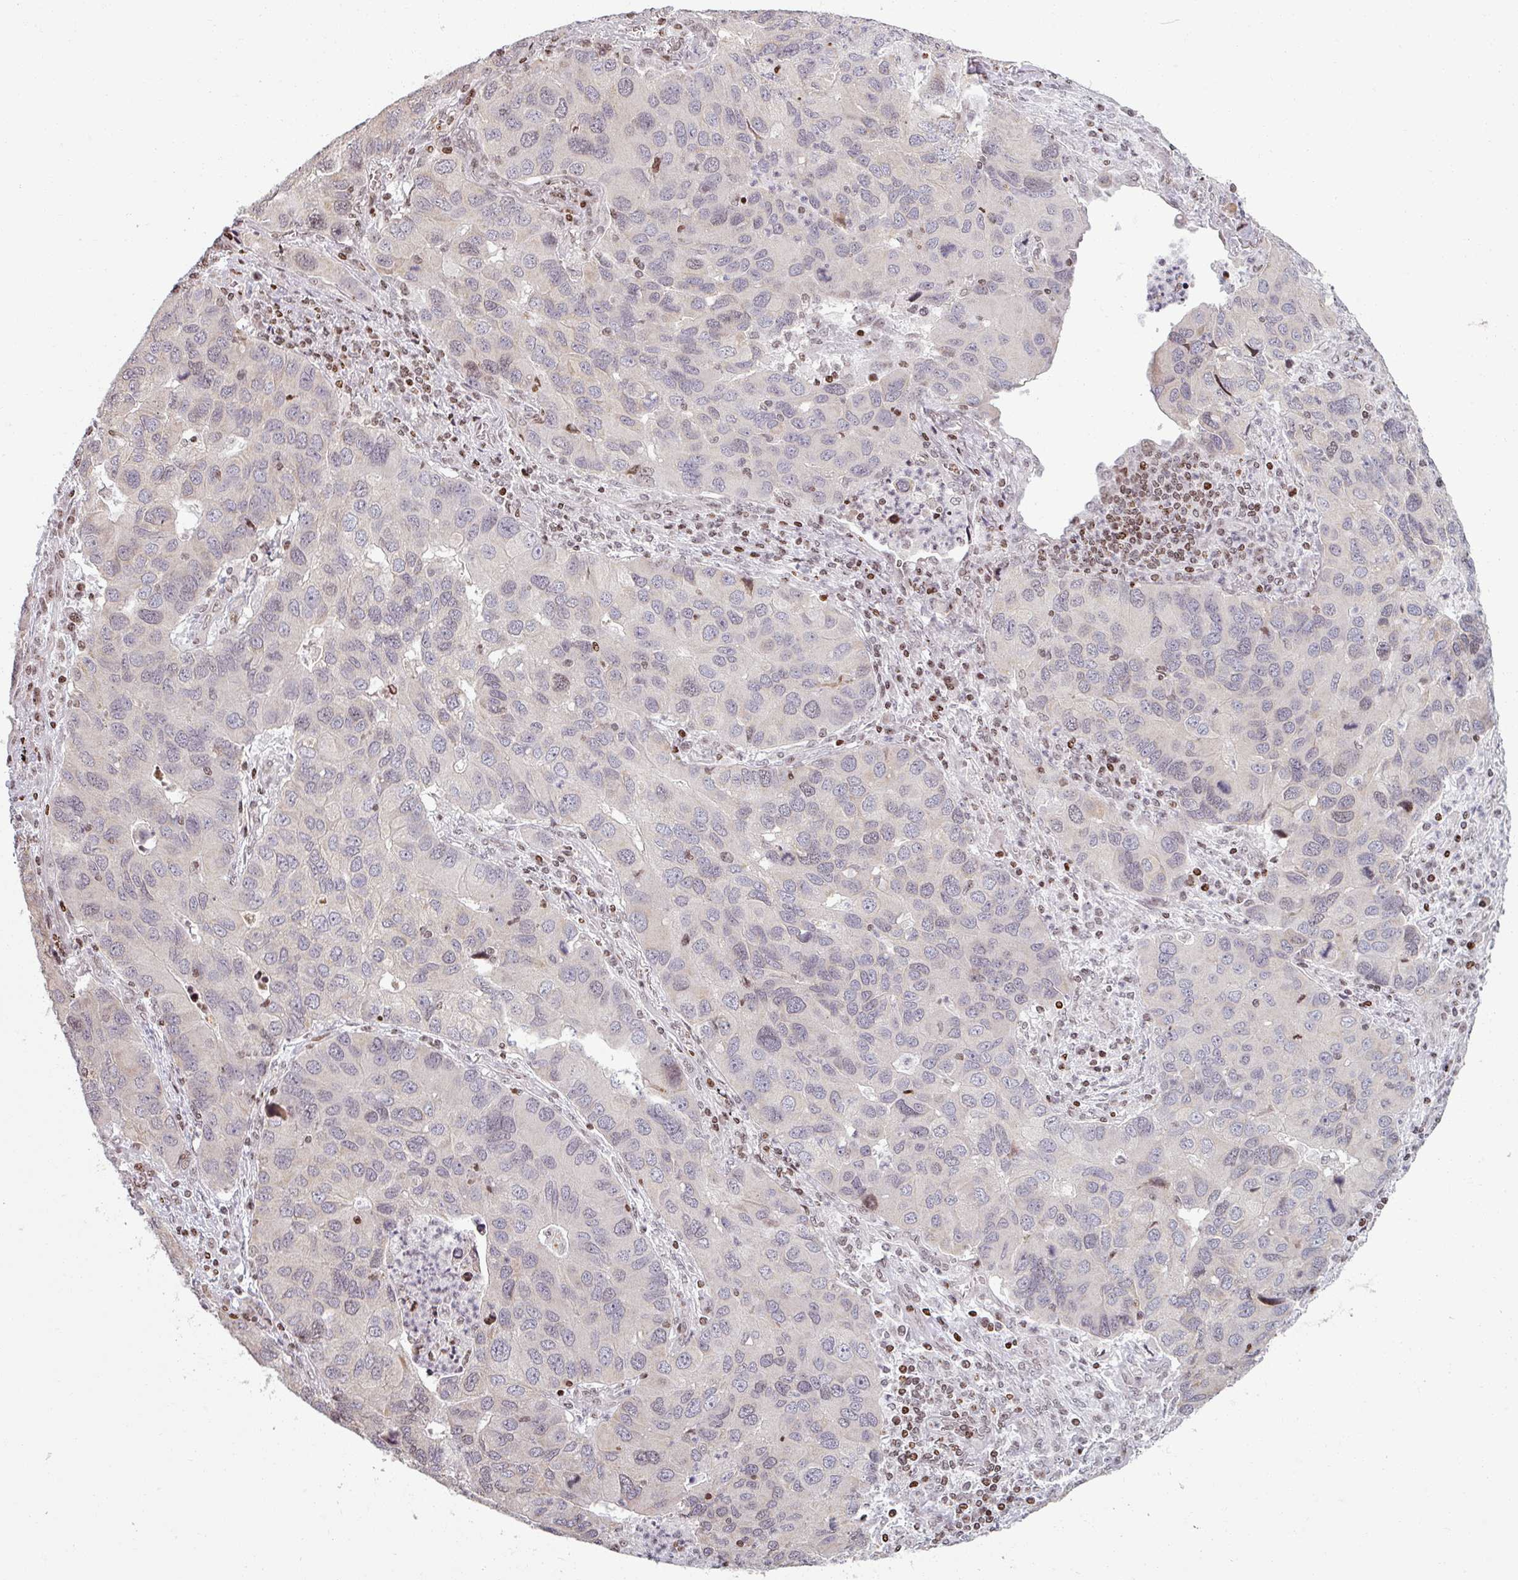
{"staining": {"intensity": "negative", "quantity": "none", "location": "none"}, "tissue": "lung cancer", "cell_type": "Tumor cells", "image_type": "cancer", "snomed": [{"axis": "morphology", "description": "Aneuploidy"}, {"axis": "morphology", "description": "Adenocarcinoma, NOS"}, {"axis": "topography", "description": "Lymph node"}, {"axis": "topography", "description": "Lung"}], "caption": "There is no significant positivity in tumor cells of lung cancer (adenocarcinoma).", "gene": "NCOR1", "patient": {"sex": "female", "age": 74}}